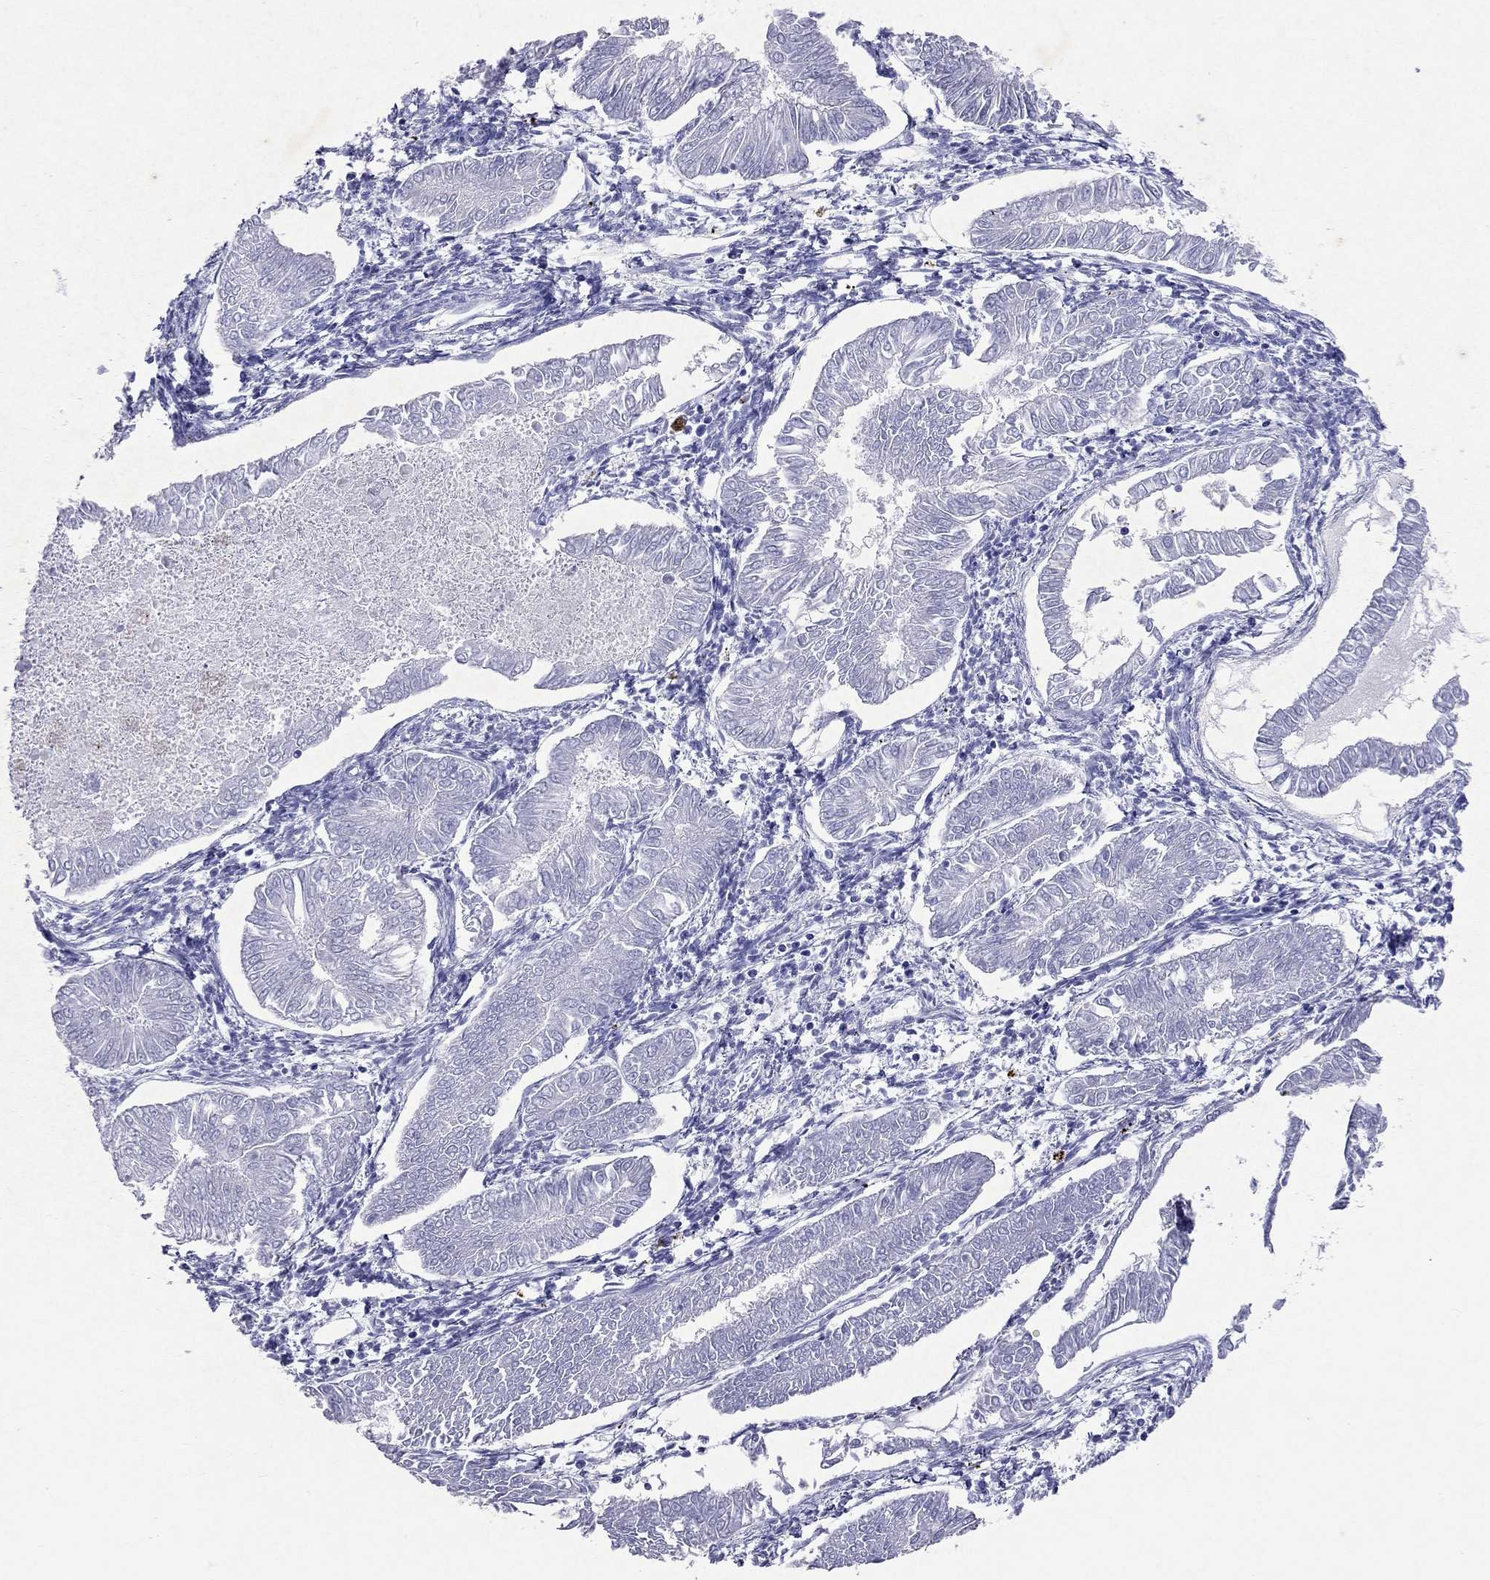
{"staining": {"intensity": "negative", "quantity": "none", "location": "none"}, "tissue": "endometrial cancer", "cell_type": "Tumor cells", "image_type": "cancer", "snomed": [{"axis": "morphology", "description": "Adenocarcinoma, NOS"}, {"axis": "topography", "description": "Endometrium"}], "caption": "Immunohistochemical staining of adenocarcinoma (endometrial) reveals no significant positivity in tumor cells. (DAB (3,3'-diaminobenzidine) immunohistochemistry visualized using brightfield microscopy, high magnification).", "gene": "ARMC12", "patient": {"sex": "female", "age": 53}}